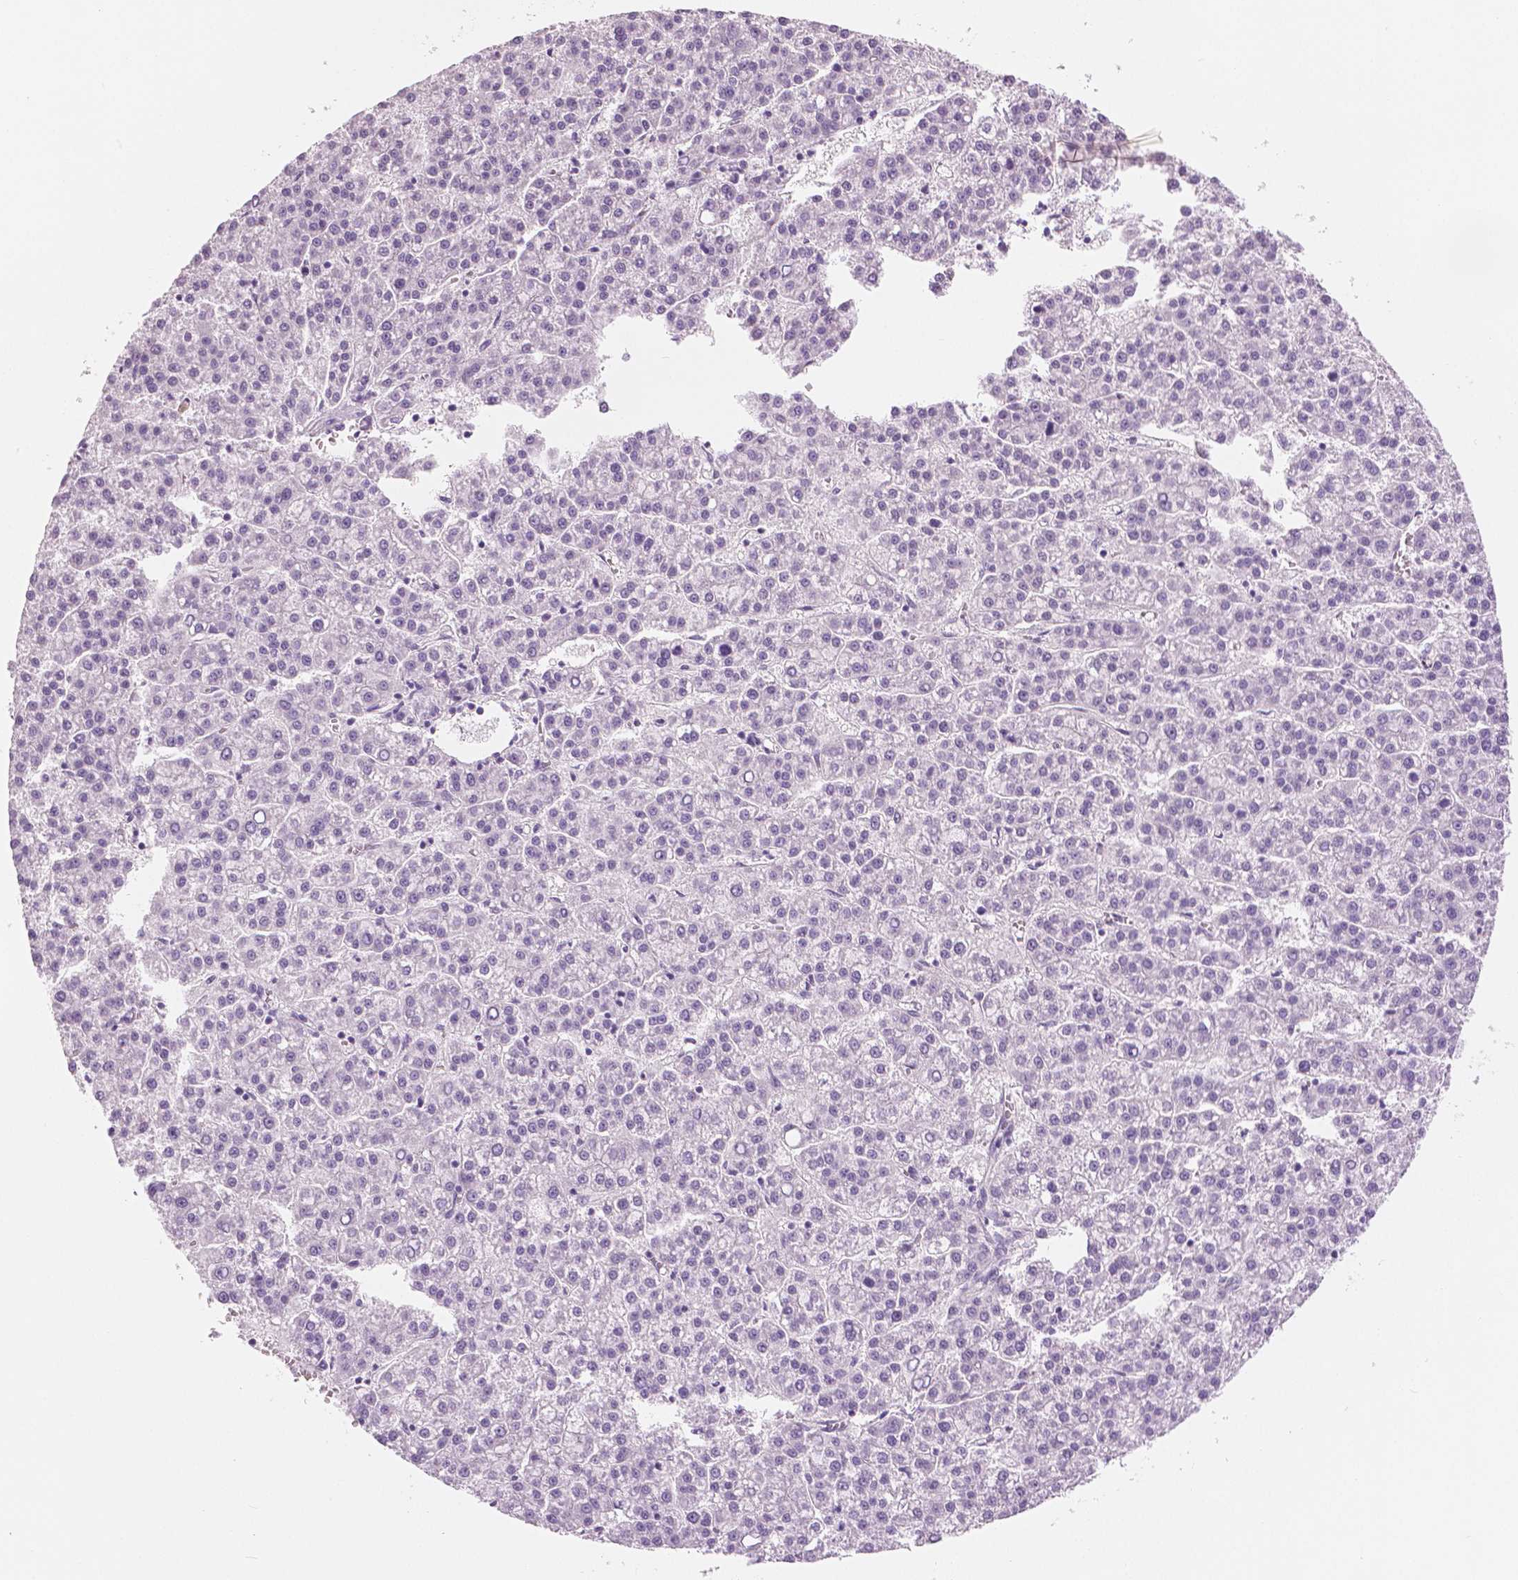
{"staining": {"intensity": "negative", "quantity": "none", "location": "none"}, "tissue": "liver cancer", "cell_type": "Tumor cells", "image_type": "cancer", "snomed": [{"axis": "morphology", "description": "Carcinoma, Hepatocellular, NOS"}, {"axis": "topography", "description": "Liver"}], "caption": "Human liver hepatocellular carcinoma stained for a protein using immunohistochemistry demonstrates no staining in tumor cells.", "gene": "SLC24A1", "patient": {"sex": "female", "age": 58}}